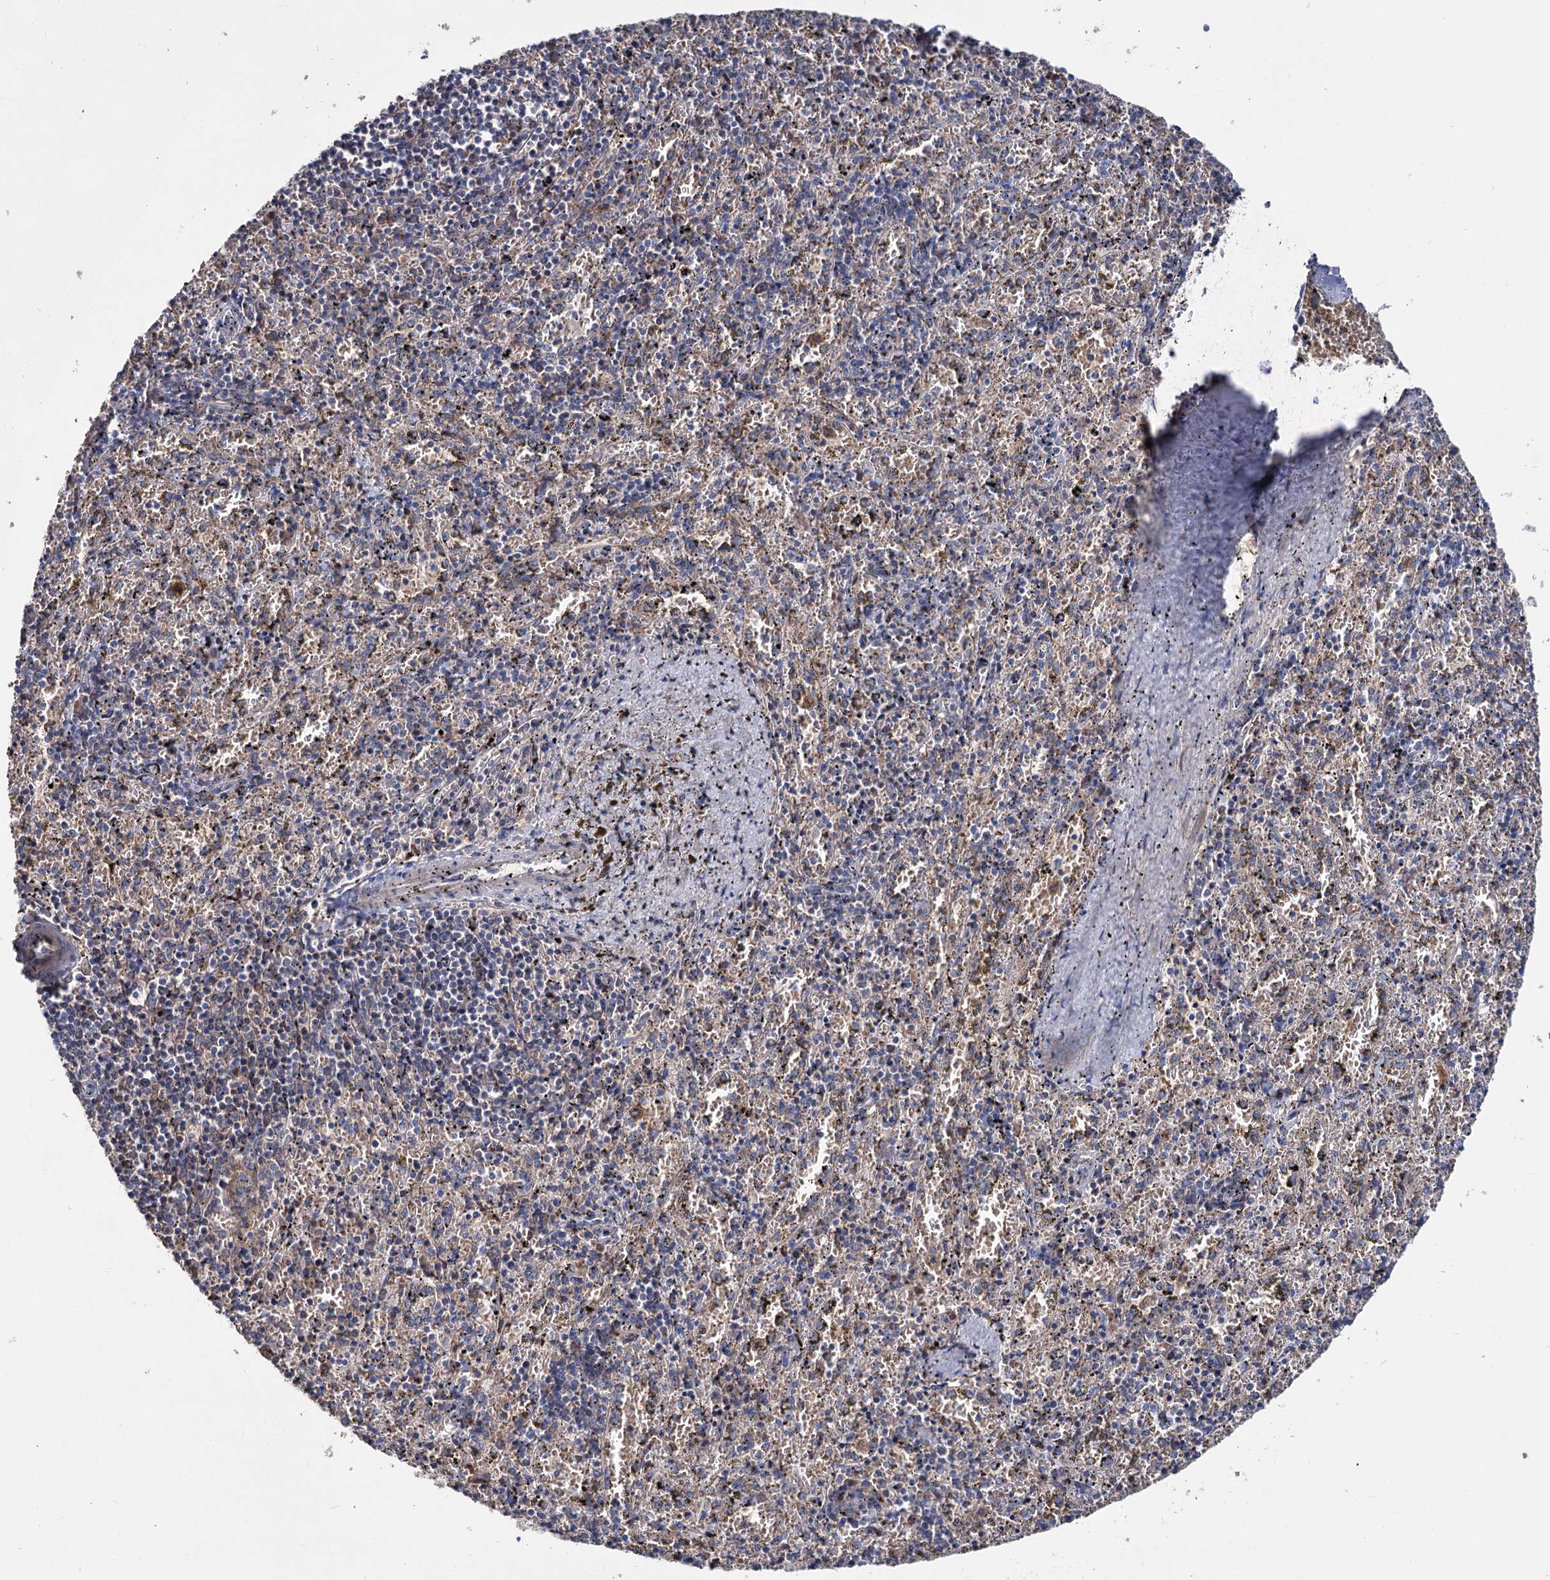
{"staining": {"intensity": "weak", "quantity": "<25%", "location": "cytoplasmic/membranous"}, "tissue": "spleen", "cell_type": "Cells in red pulp", "image_type": "normal", "snomed": [{"axis": "morphology", "description": "Normal tissue, NOS"}, {"axis": "topography", "description": "Spleen"}], "caption": "A histopathology image of spleen stained for a protein displays no brown staining in cells in red pulp. (Immunohistochemistry, brightfield microscopy, high magnification).", "gene": "CLPB", "patient": {"sex": "male", "age": 11}}